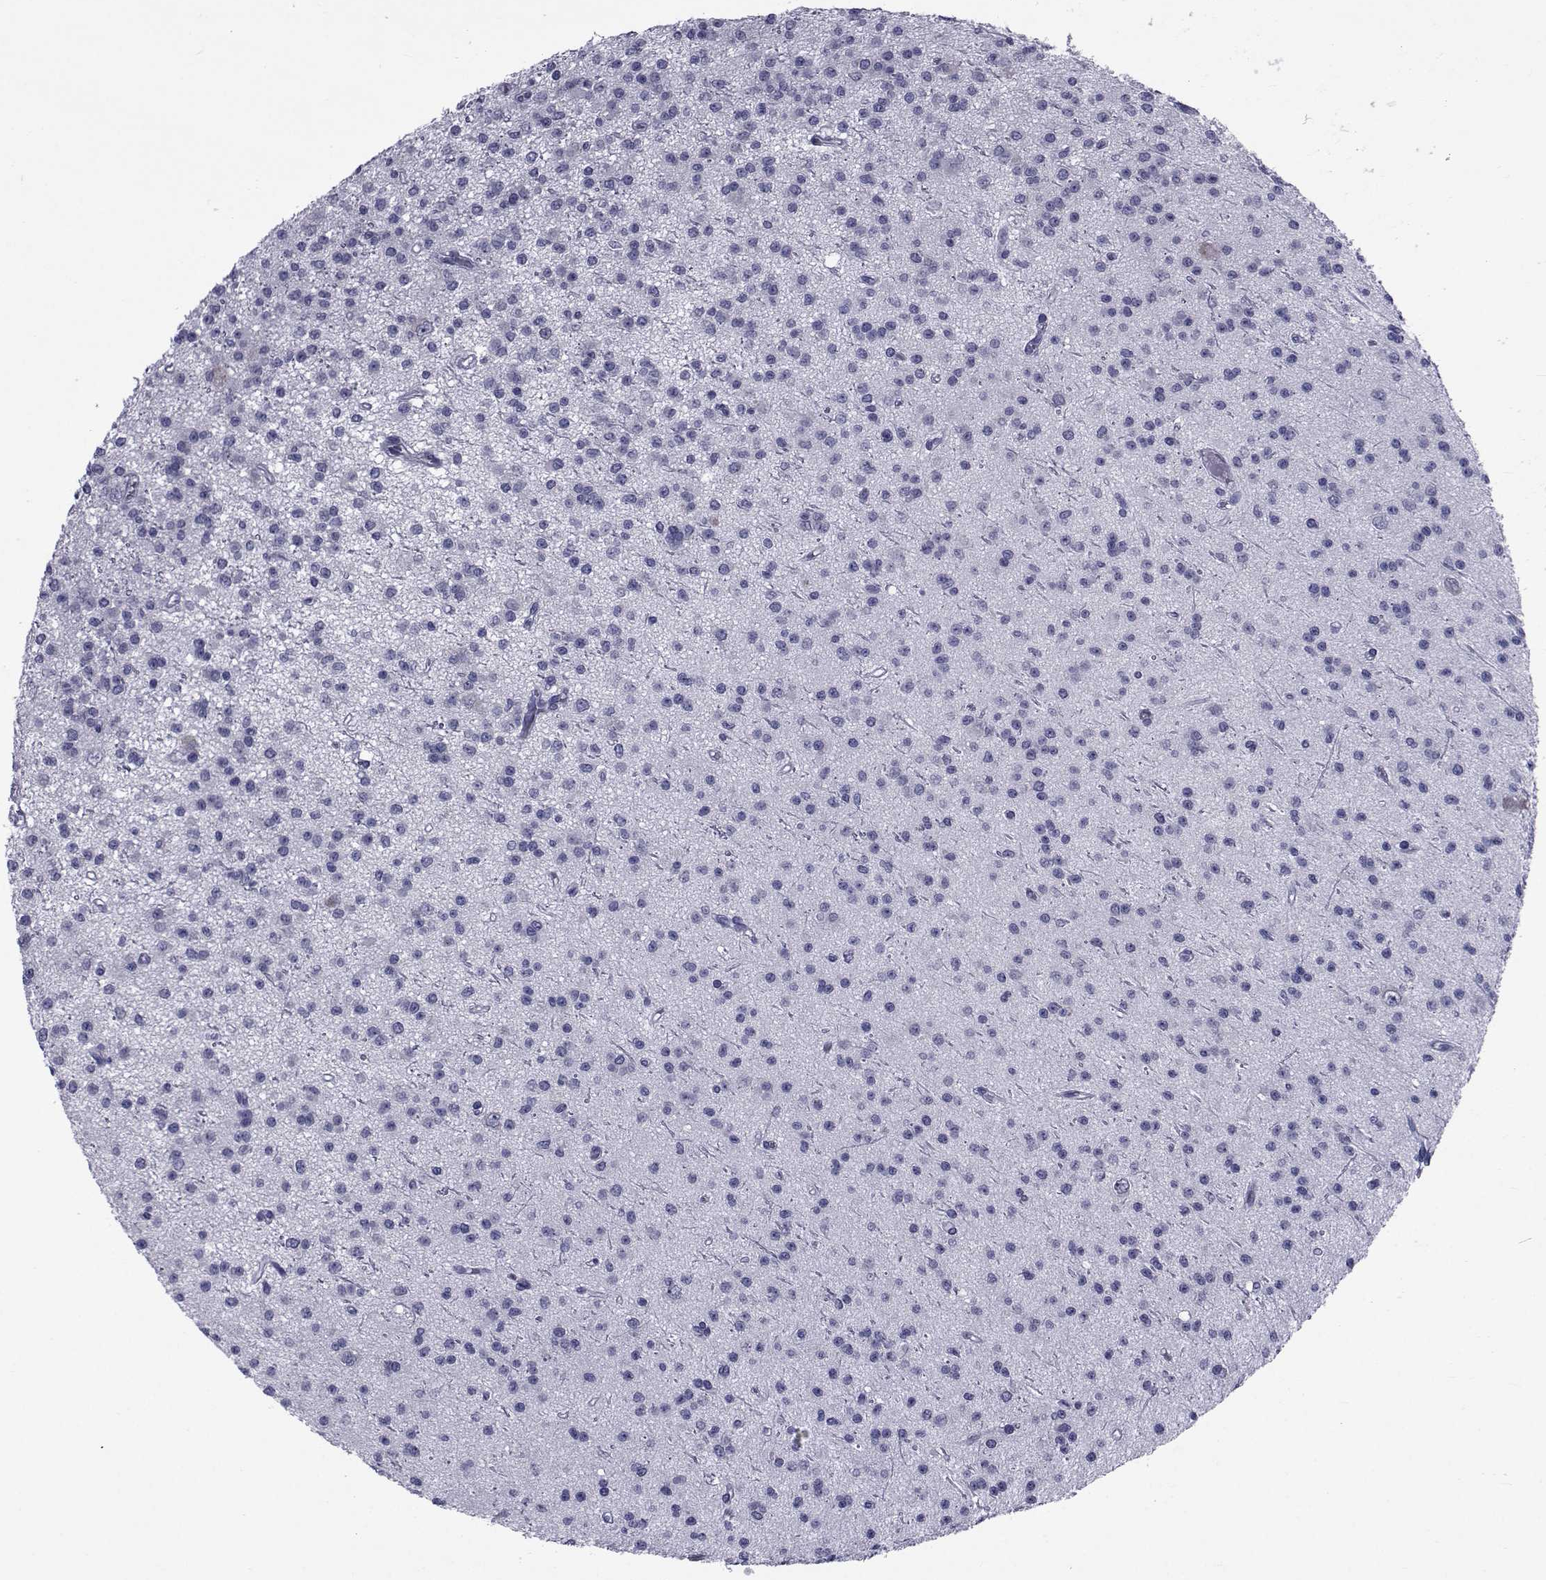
{"staining": {"intensity": "negative", "quantity": "none", "location": "none"}, "tissue": "glioma", "cell_type": "Tumor cells", "image_type": "cancer", "snomed": [{"axis": "morphology", "description": "Glioma, malignant, Low grade"}, {"axis": "topography", "description": "Brain"}], "caption": "Malignant low-grade glioma stained for a protein using immunohistochemistry (IHC) displays no expression tumor cells.", "gene": "GKAP1", "patient": {"sex": "male", "age": 27}}